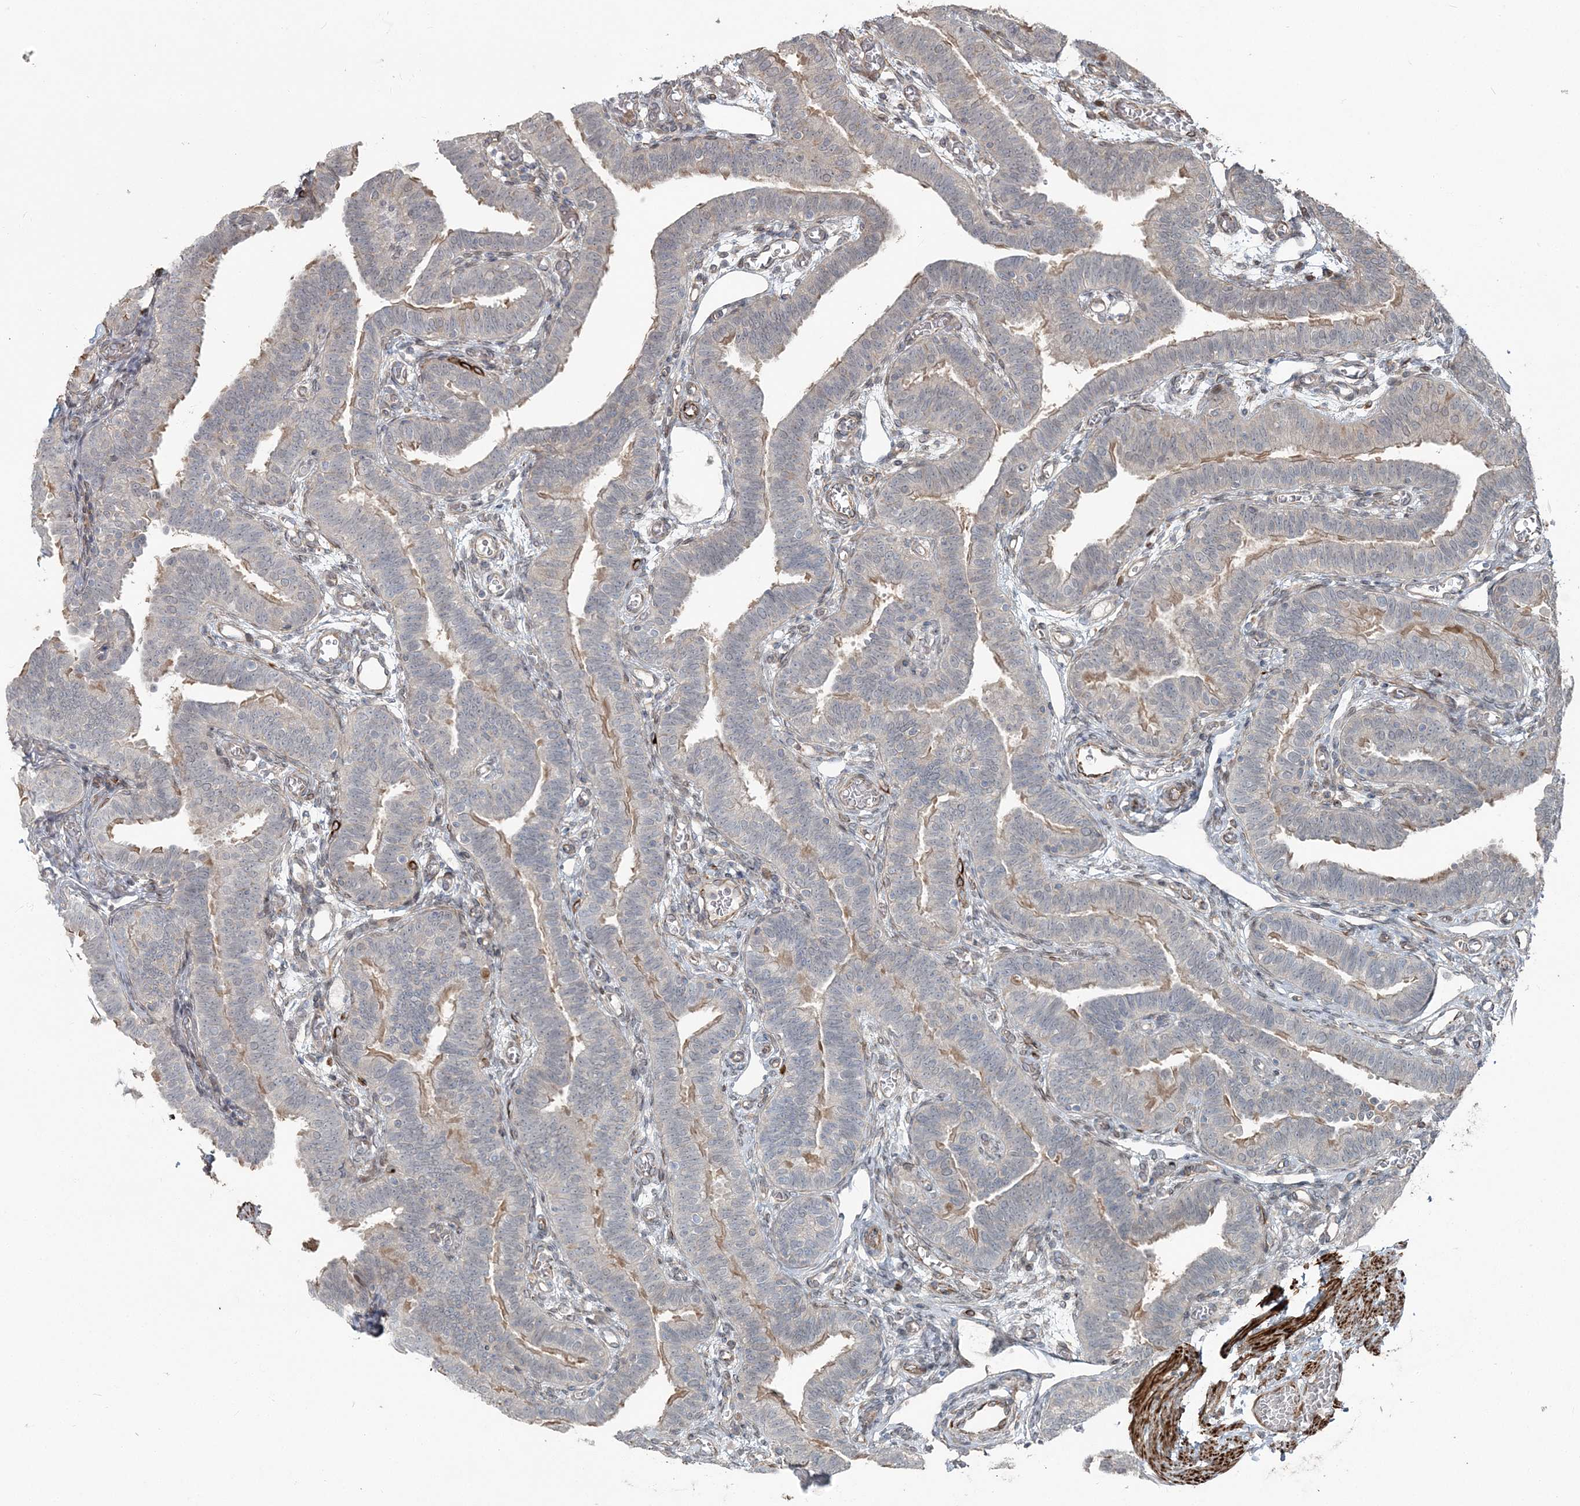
{"staining": {"intensity": "moderate", "quantity": "<25%", "location": "cytoplasmic/membranous"}, "tissue": "fallopian tube", "cell_type": "Glandular cells", "image_type": "normal", "snomed": [{"axis": "morphology", "description": "Normal tissue, NOS"}, {"axis": "topography", "description": "Fallopian tube"}], "caption": "Immunohistochemical staining of benign human fallopian tube shows low levels of moderate cytoplasmic/membranous expression in approximately <25% of glandular cells.", "gene": "FBXL17", "patient": {"sex": "female", "age": 39}}